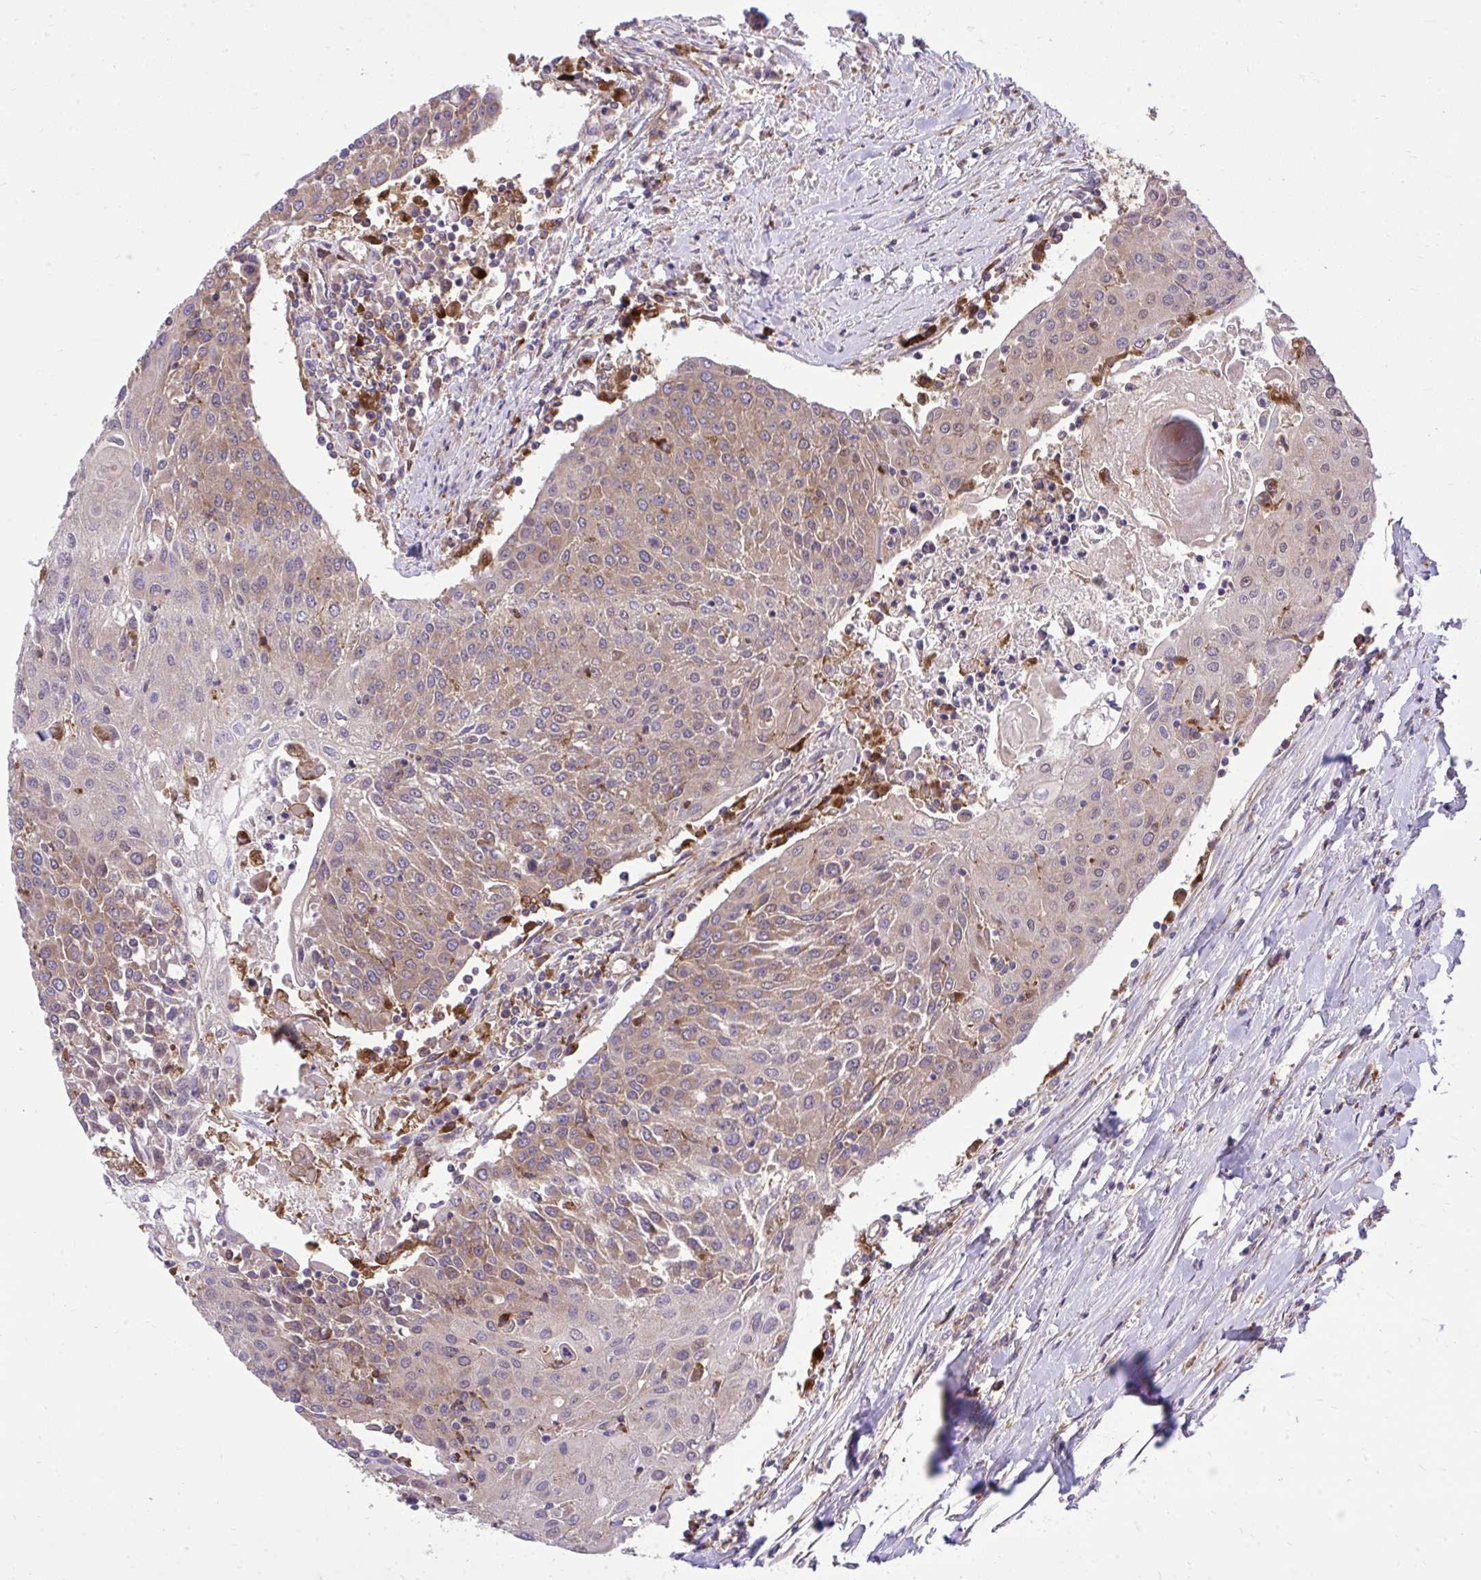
{"staining": {"intensity": "weak", "quantity": "<25%", "location": "cytoplasmic/membranous"}, "tissue": "urothelial cancer", "cell_type": "Tumor cells", "image_type": "cancer", "snomed": [{"axis": "morphology", "description": "Urothelial carcinoma, High grade"}, {"axis": "topography", "description": "Urinary bladder"}], "caption": "Immunohistochemical staining of urothelial carcinoma (high-grade) exhibits no significant positivity in tumor cells.", "gene": "PAIP2", "patient": {"sex": "female", "age": 85}}